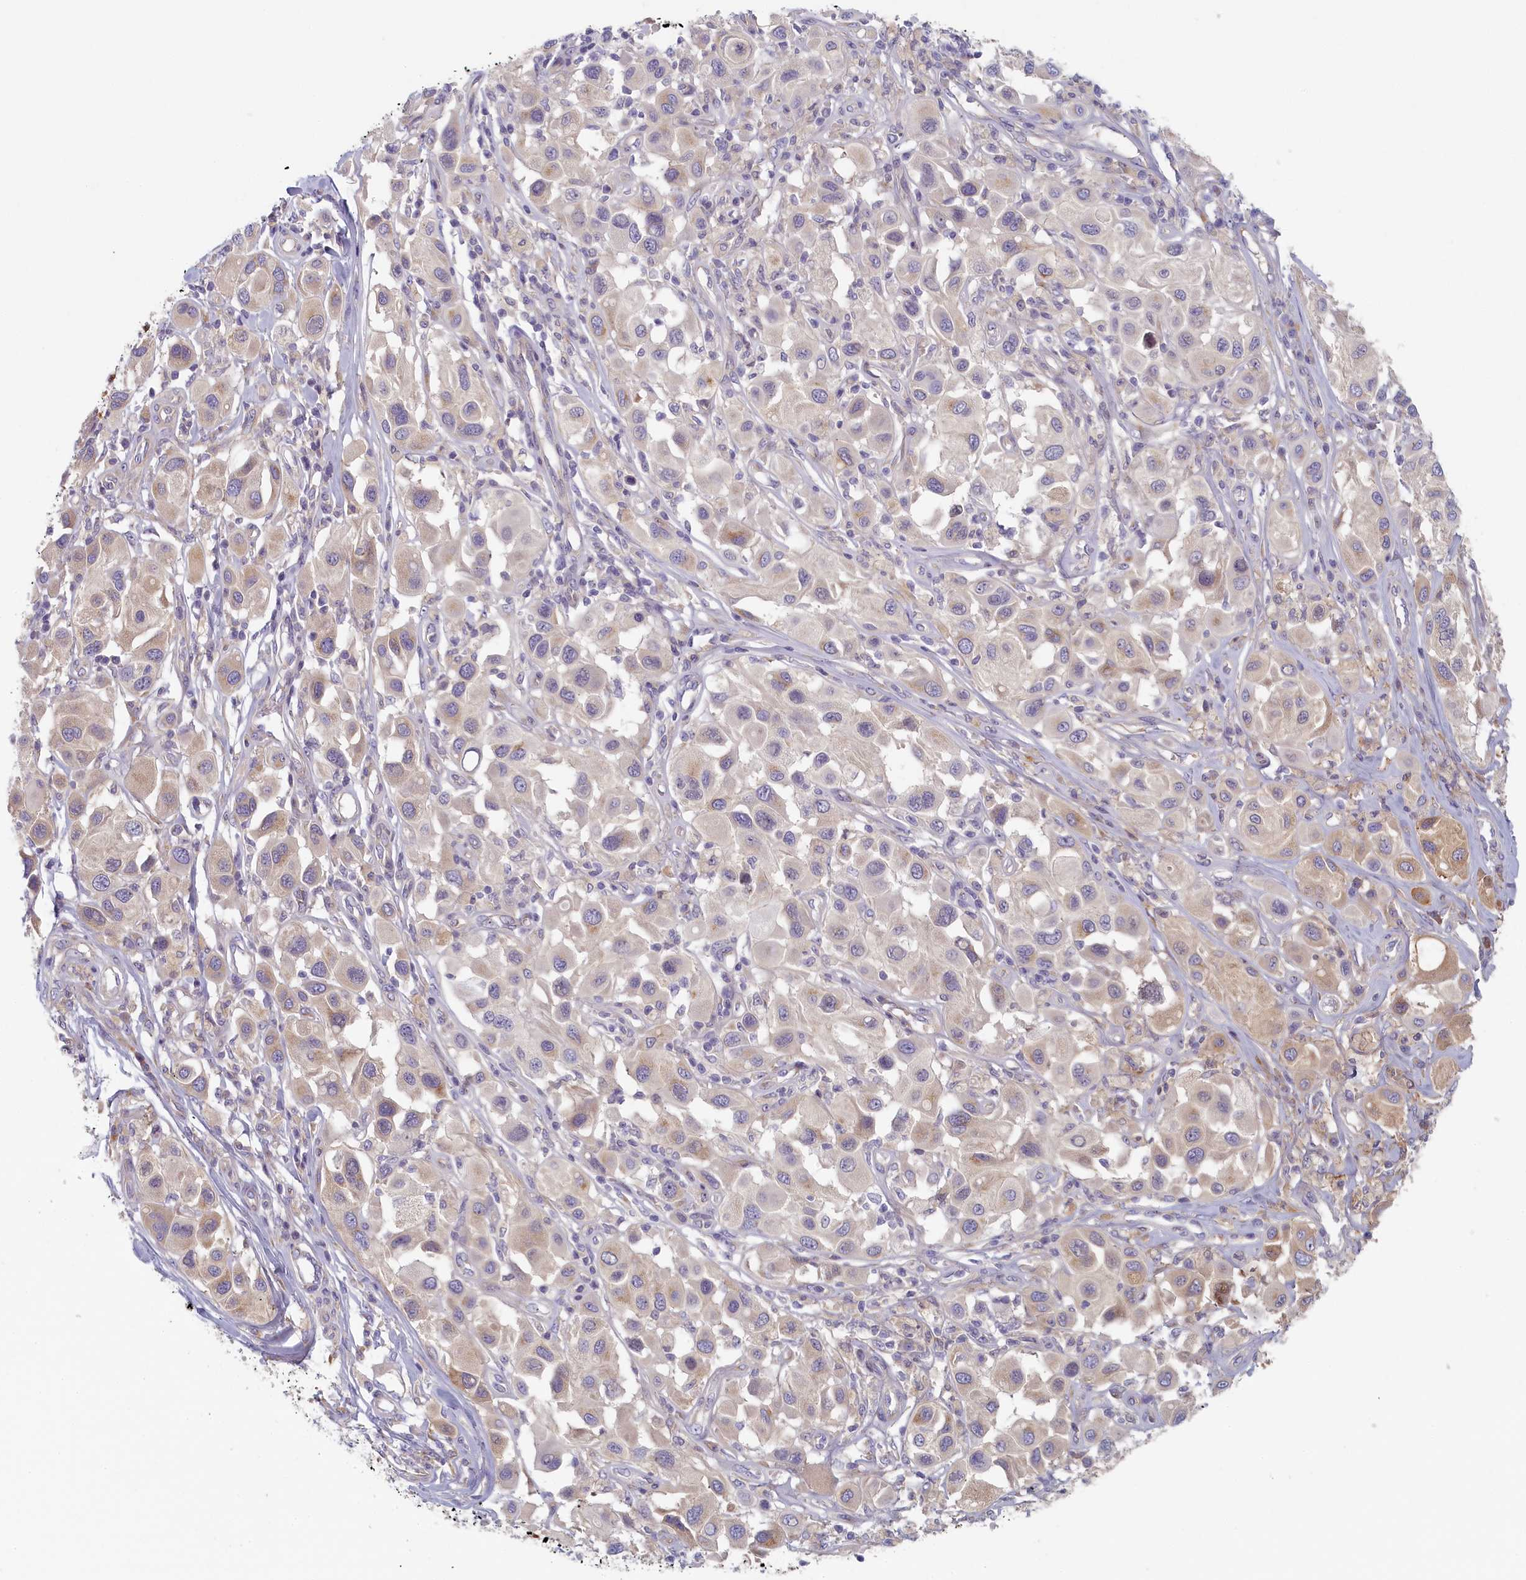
{"staining": {"intensity": "weak", "quantity": "25%-75%", "location": "cytoplasmic/membranous"}, "tissue": "melanoma", "cell_type": "Tumor cells", "image_type": "cancer", "snomed": [{"axis": "morphology", "description": "Malignant melanoma, Metastatic site"}, {"axis": "topography", "description": "Skin"}], "caption": "Weak cytoplasmic/membranous staining is present in about 25%-75% of tumor cells in malignant melanoma (metastatic site). The staining was performed using DAB (3,3'-diaminobenzidine) to visualize the protein expression in brown, while the nuclei were stained in blue with hematoxylin (Magnification: 20x).", "gene": "STX16", "patient": {"sex": "male", "age": 41}}